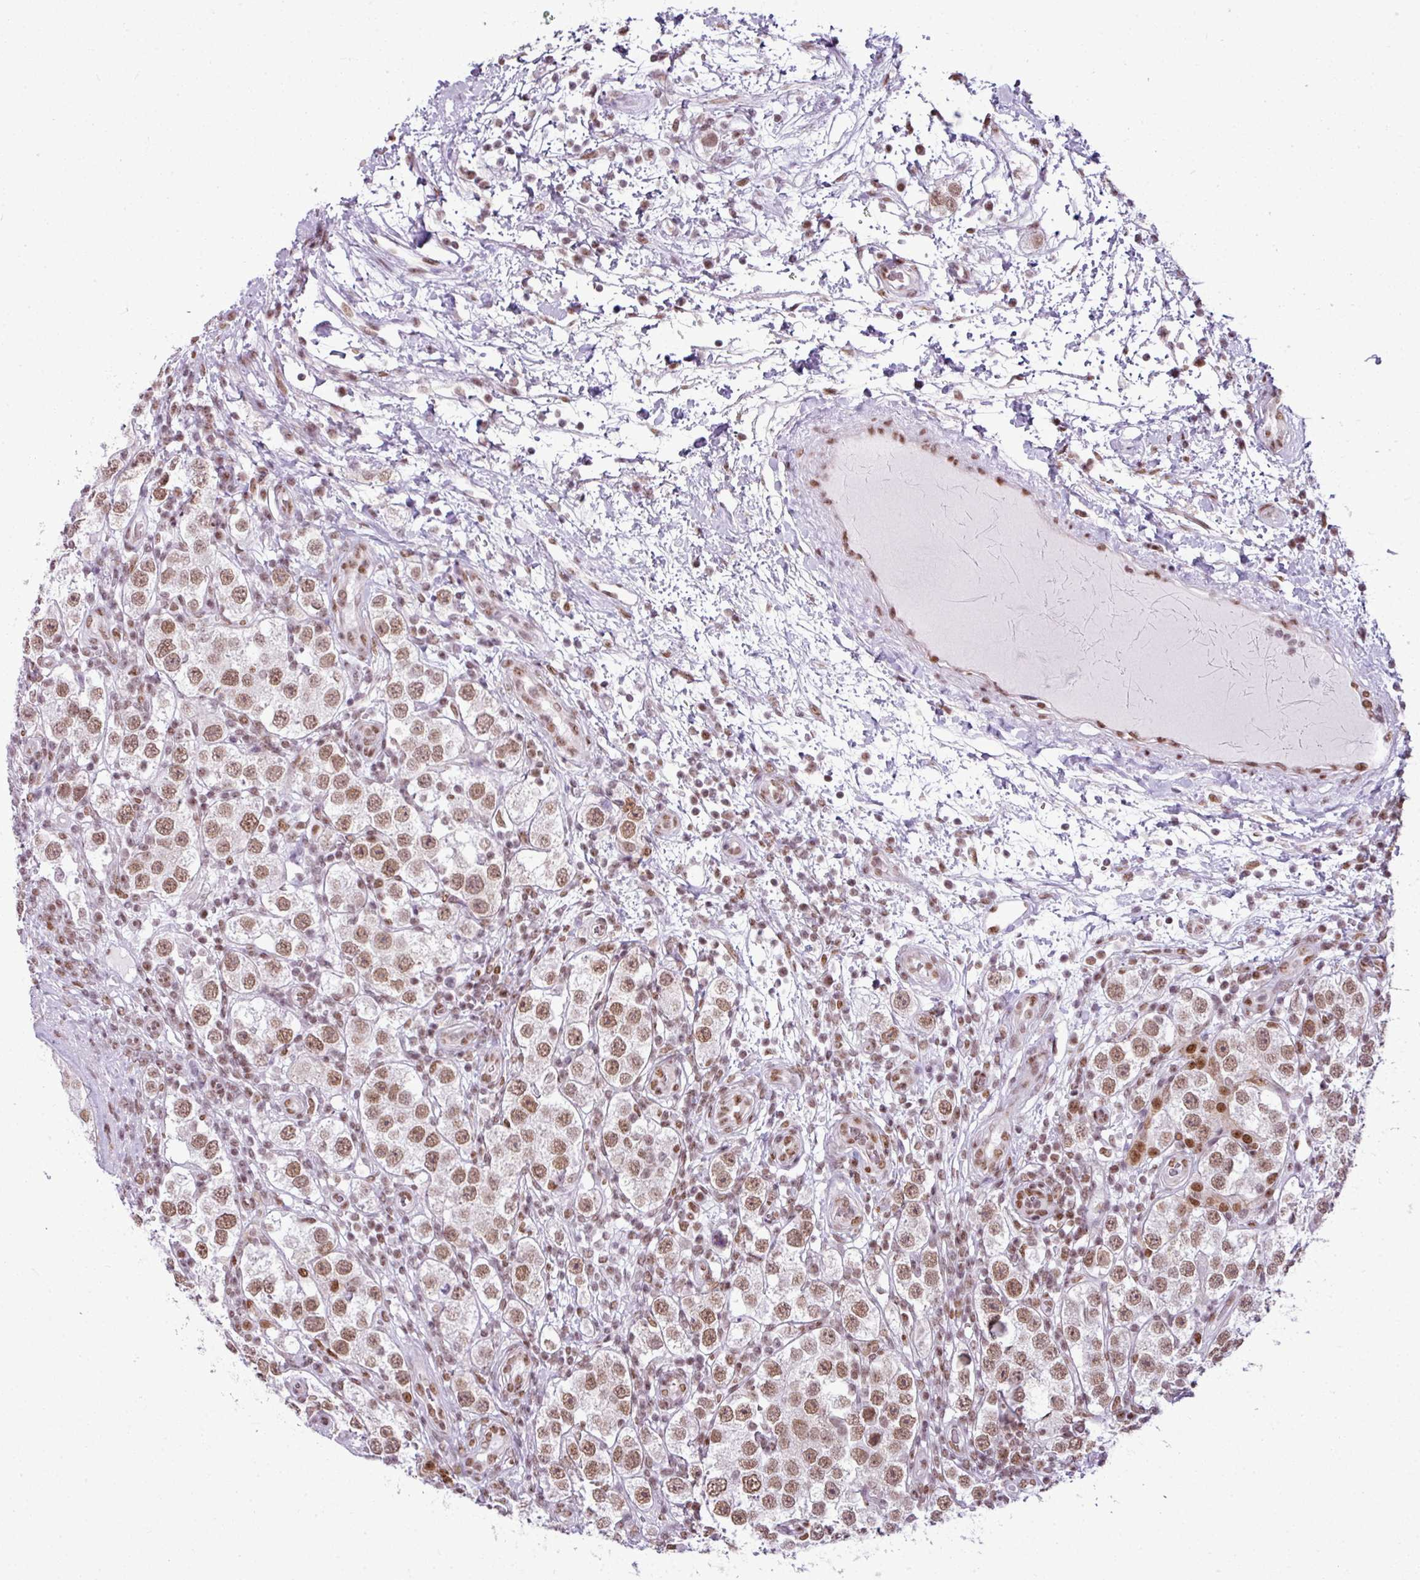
{"staining": {"intensity": "moderate", "quantity": ">75%", "location": "nuclear"}, "tissue": "testis cancer", "cell_type": "Tumor cells", "image_type": "cancer", "snomed": [{"axis": "morphology", "description": "Seminoma, NOS"}, {"axis": "topography", "description": "Testis"}], "caption": "Immunohistochemistry (DAB) staining of human testis cancer (seminoma) displays moderate nuclear protein positivity in about >75% of tumor cells.", "gene": "ARL6IP4", "patient": {"sex": "male", "age": 37}}